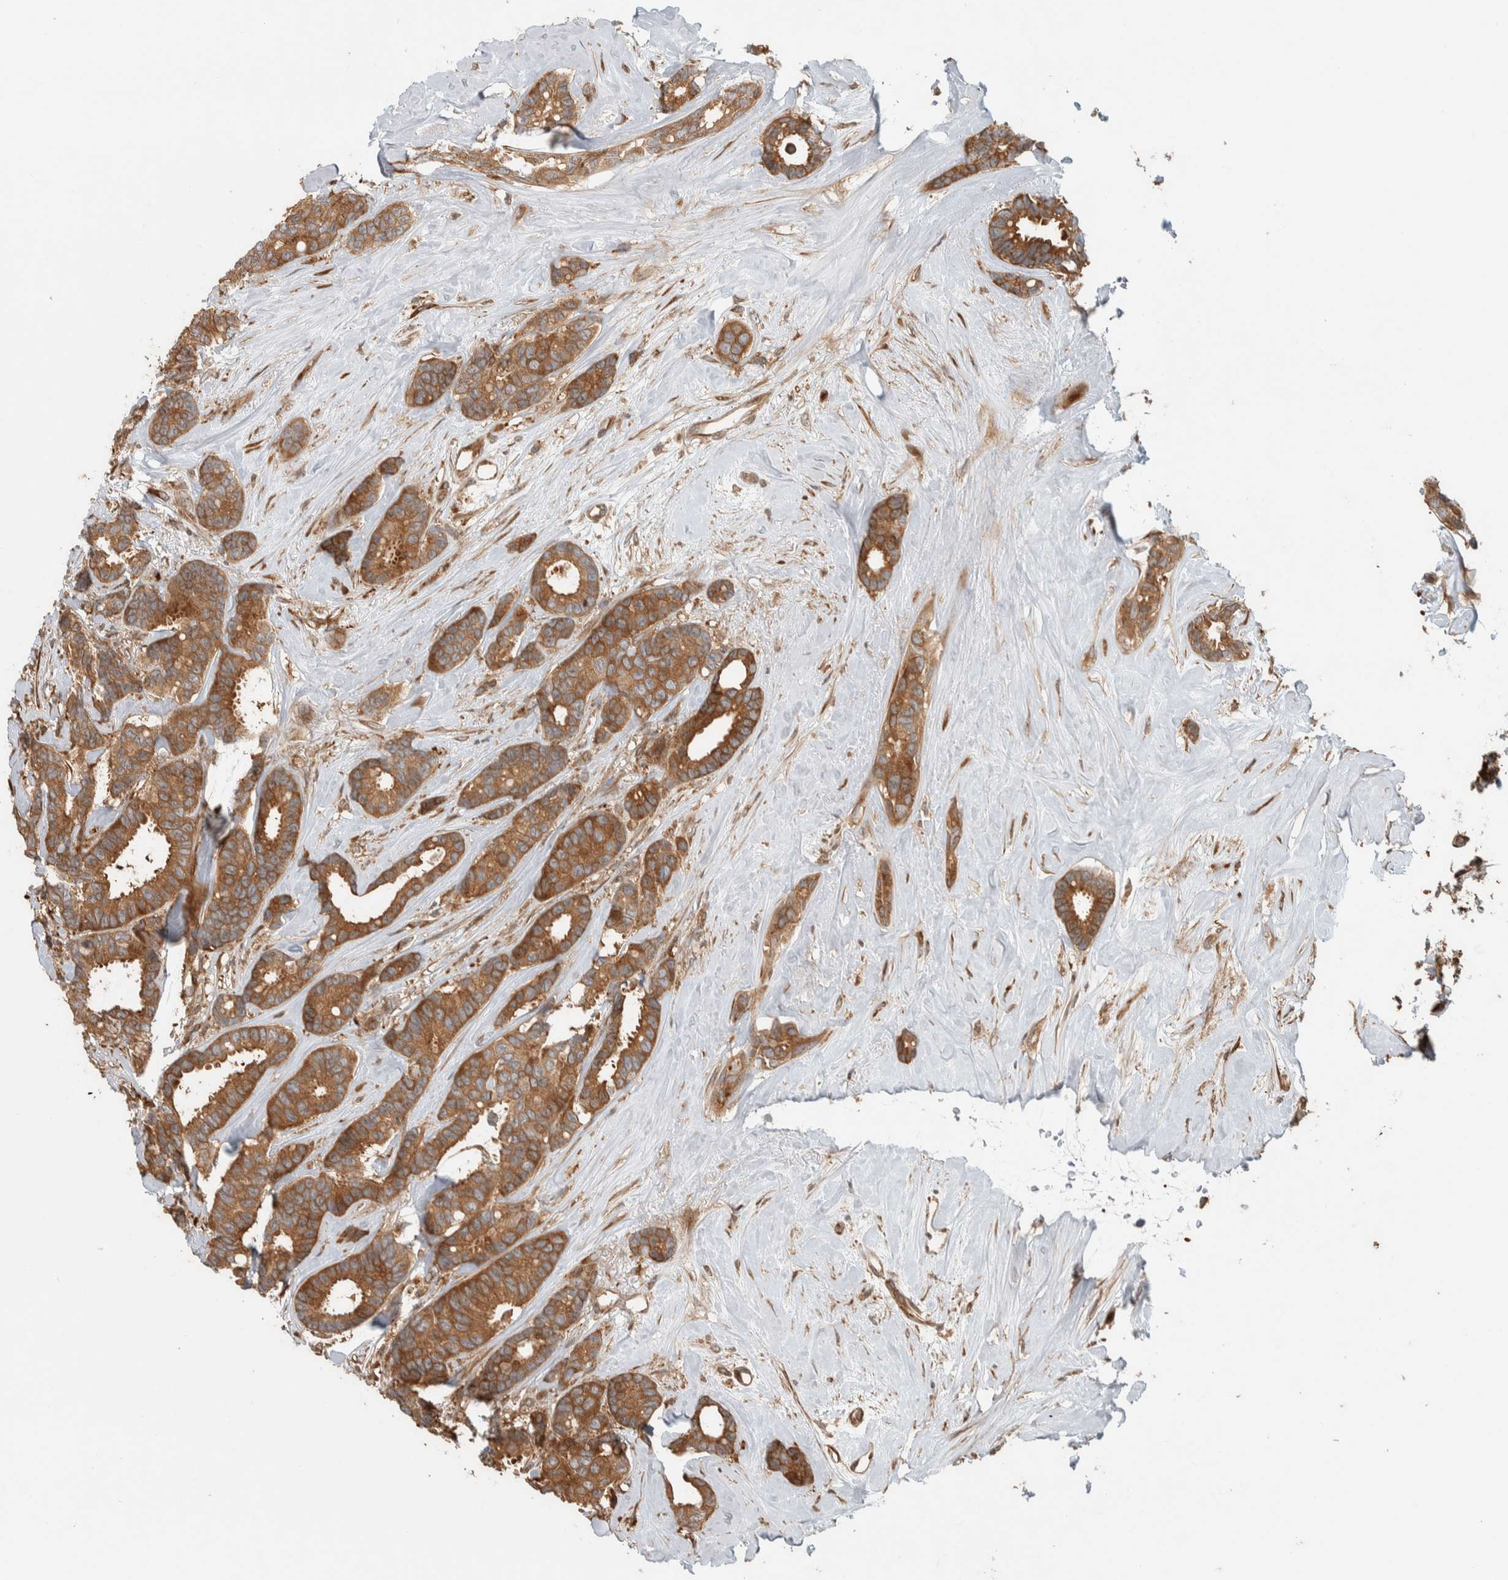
{"staining": {"intensity": "moderate", "quantity": ">75%", "location": "cytoplasmic/membranous"}, "tissue": "breast cancer", "cell_type": "Tumor cells", "image_type": "cancer", "snomed": [{"axis": "morphology", "description": "Duct carcinoma"}, {"axis": "topography", "description": "Breast"}], "caption": "About >75% of tumor cells in breast cancer (intraductal carcinoma) demonstrate moderate cytoplasmic/membranous protein staining as visualized by brown immunohistochemical staining.", "gene": "CNTROB", "patient": {"sex": "female", "age": 87}}